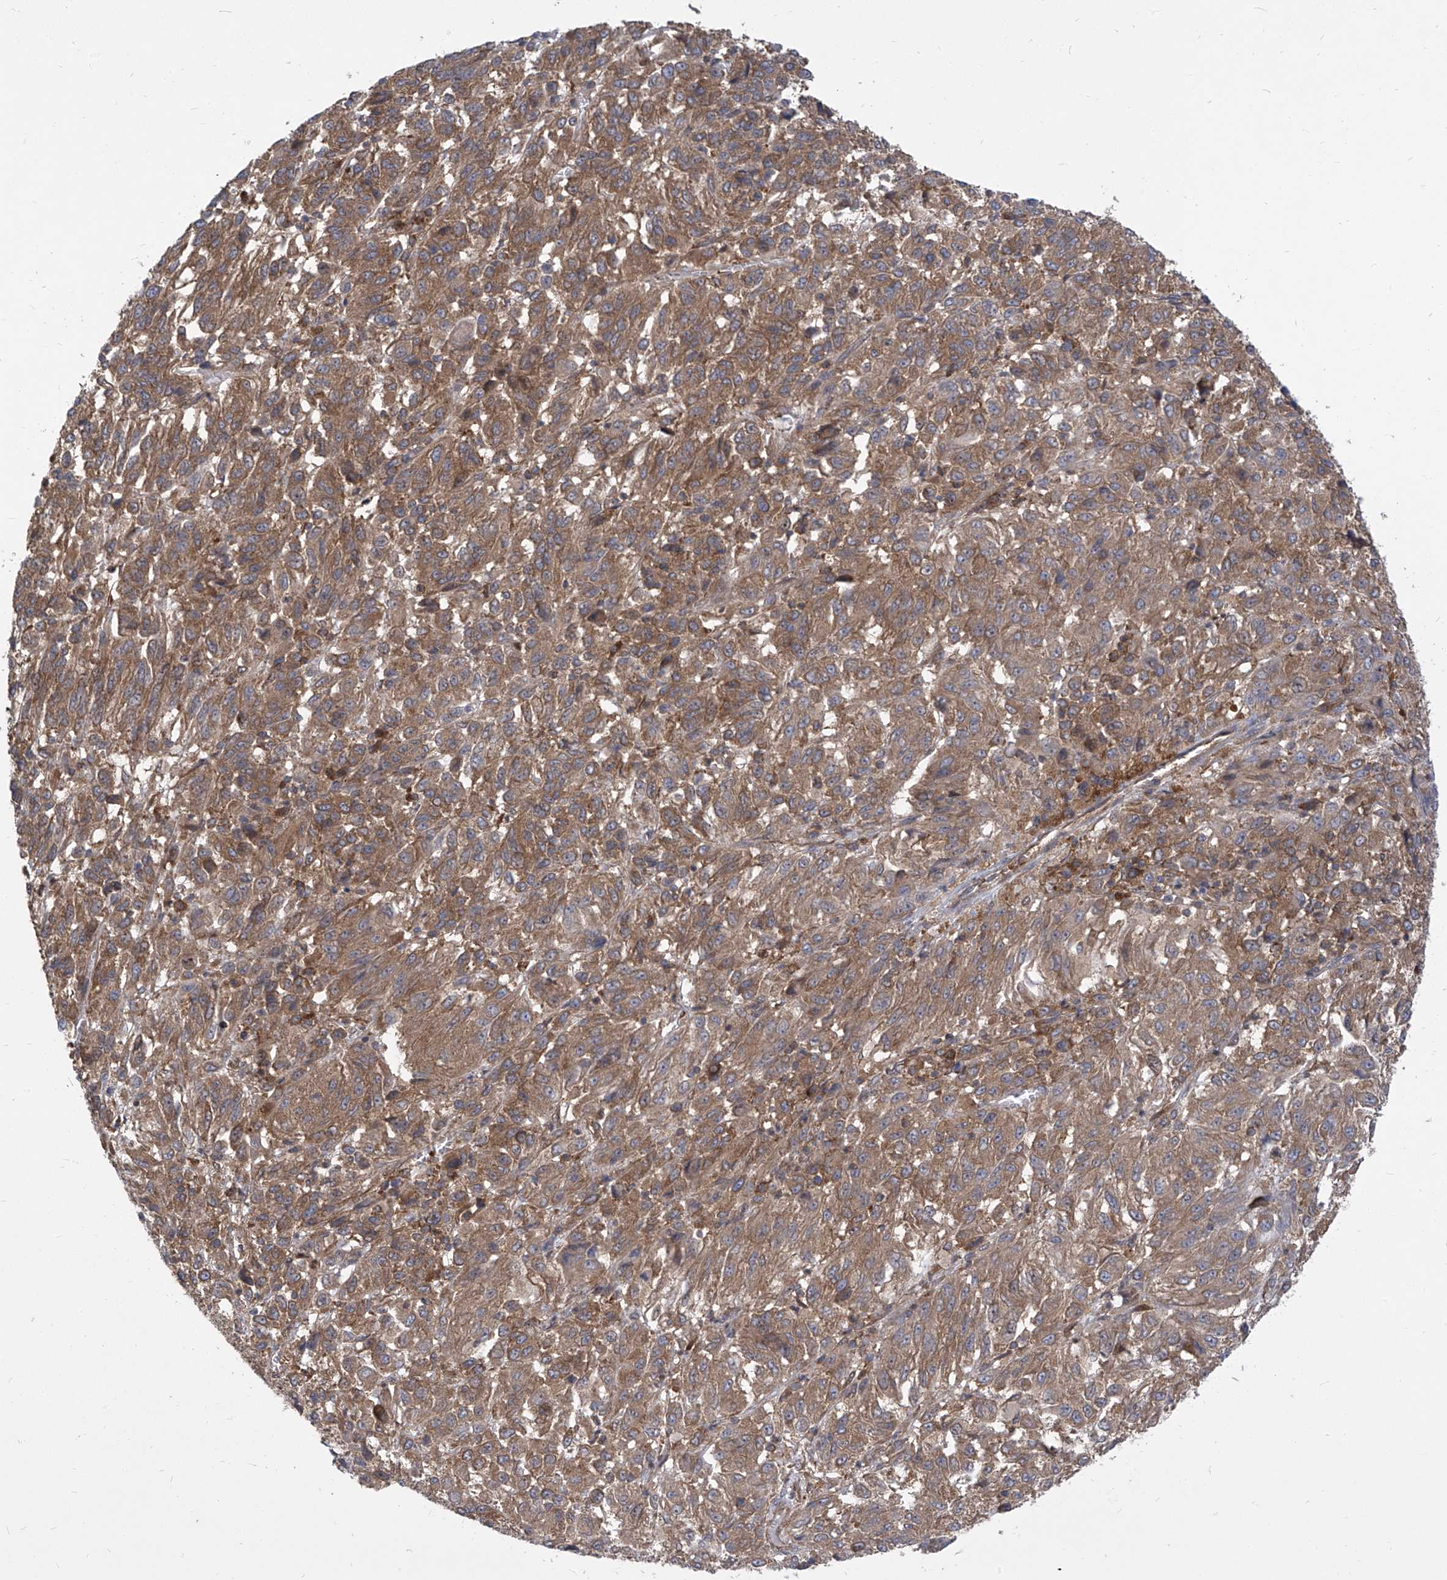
{"staining": {"intensity": "moderate", "quantity": ">75%", "location": "cytoplasmic/membranous"}, "tissue": "melanoma", "cell_type": "Tumor cells", "image_type": "cancer", "snomed": [{"axis": "morphology", "description": "Malignant melanoma, Metastatic site"}, {"axis": "topography", "description": "Lung"}], "caption": "Melanoma stained with a brown dye shows moderate cytoplasmic/membranous positive expression in about >75% of tumor cells.", "gene": "EIF3M", "patient": {"sex": "male", "age": 64}}